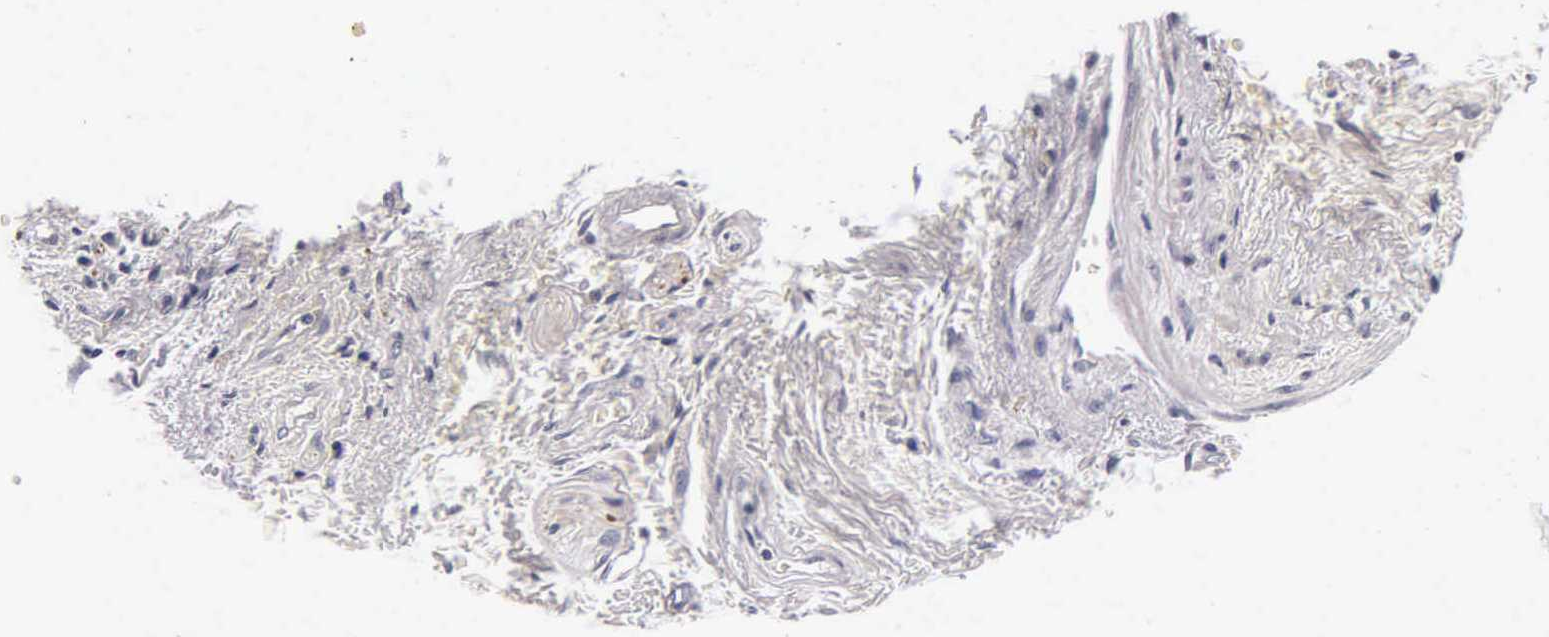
{"staining": {"intensity": "negative", "quantity": "none", "location": "none"}, "tissue": "skin", "cell_type": "Epidermal cells", "image_type": "normal", "snomed": [{"axis": "morphology", "description": "Normal tissue, NOS"}, {"axis": "topography", "description": "Anal"}, {"axis": "topography", "description": "Peripheral nerve tissue"}], "caption": "IHC photomicrograph of unremarkable skin stained for a protein (brown), which reveals no positivity in epidermal cells. The staining was performed using DAB (3,3'-diaminobenzidine) to visualize the protein expression in brown, while the nuclei were stained in blue with hematoxylin (Magnification: 20x).", "gene": "ENO2", "patient": {"sex": "female", "age": 46}}